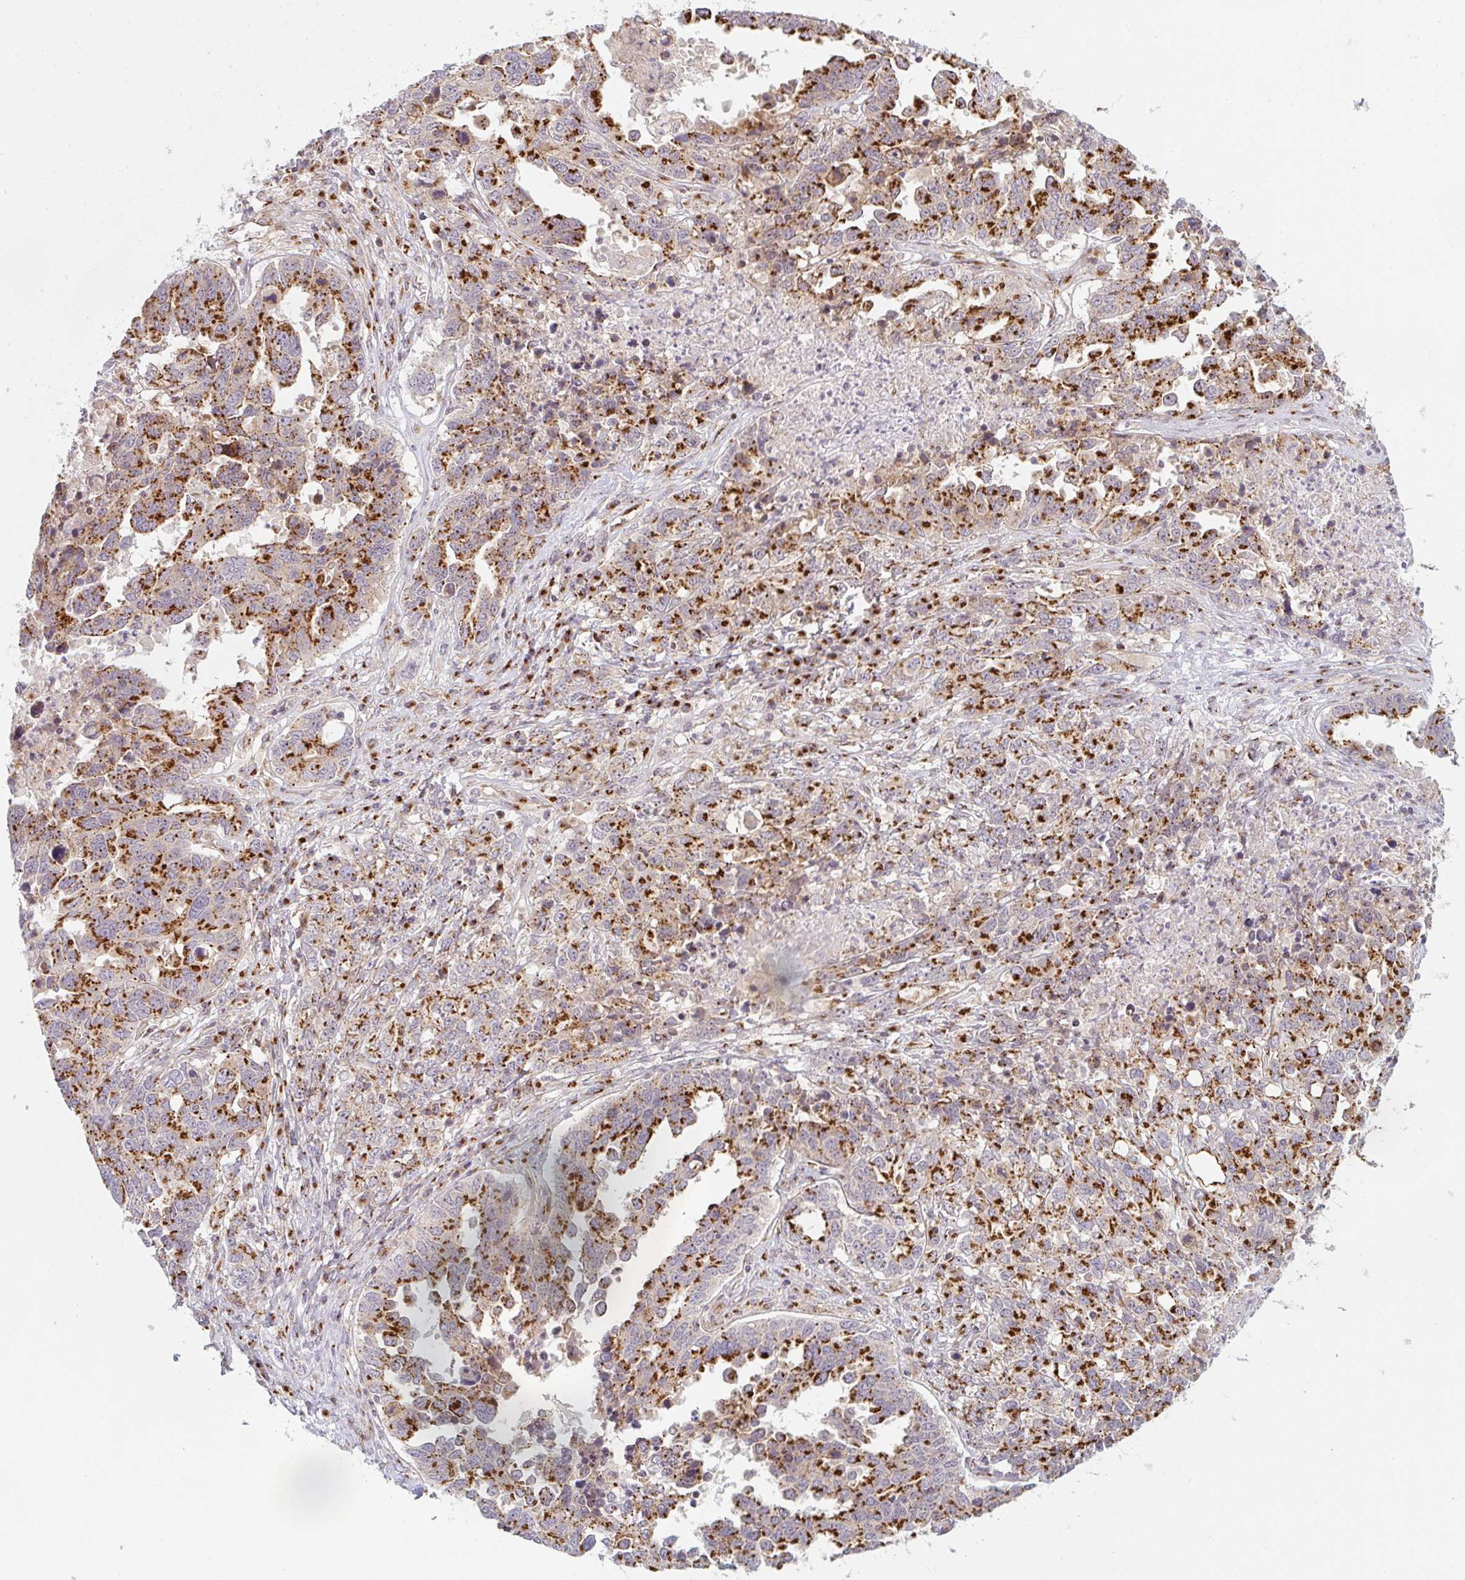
{"staining": {"intensity": "strong", "quantity": ">75%", "location": "cytoplasmic/membranous"}, "tissue": "ovarian cancer", "cell_type": "Tumor cells", "image_type": "cancer", "snomed": [{"axis": "morphology", "description": "Carcinoma, endometroid"}, {"axis": "topography", "description": "Ovary"}], "caption": "Protein staining shows strong cytoplasmic/membranous positivity in about >75% of tumor cells in ovarian cancer (endometroid carcinoma). The staining was performed using DAB, with brown indicating positive protein expression. Nuclei are stained blue with hematoxylin.", "gene": "GVQW3", "patient": {"sex": "female", "age": 62}}